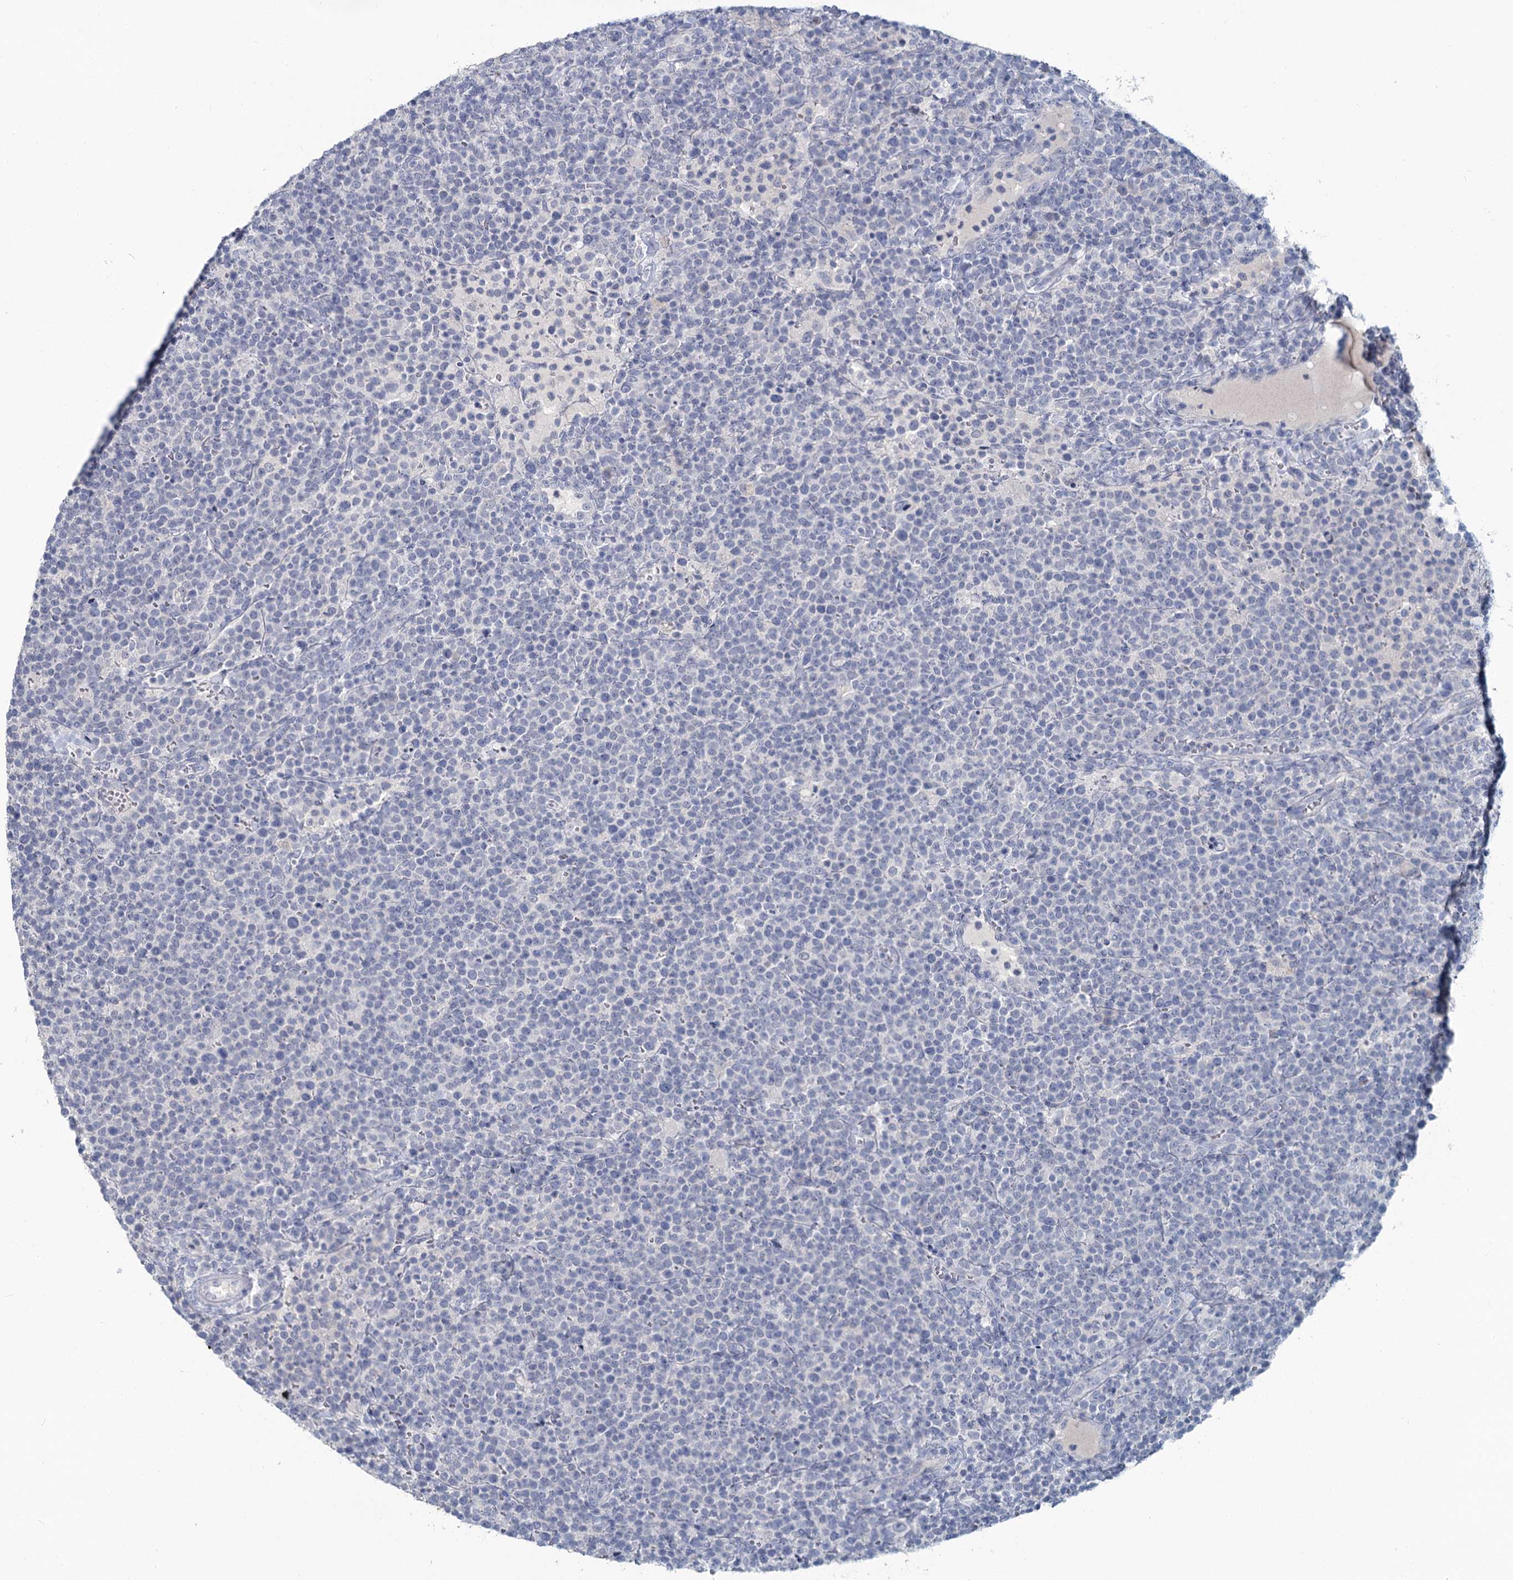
{"staining": {"intensity": "negative", "quantity": "none", "location": "none"}, "tissue": "lymphoma", "cell_type": "Tumor cells", "image_type": "cancer", "snomed": [{"axis": "morphology", "description": "Malignant lymphoma, non-Hodgkin's type, High grade"}, {"axis": "topography", "description": "Lymph node"}], "caption": "Immunohistochemistry histopathology image of neoplastic tissue: lymphoma stained with DAB demonstrates no significant protein staining in tumor cells.", "gene": "CHGA", "patient": {"sex": "male", "age": 61}}